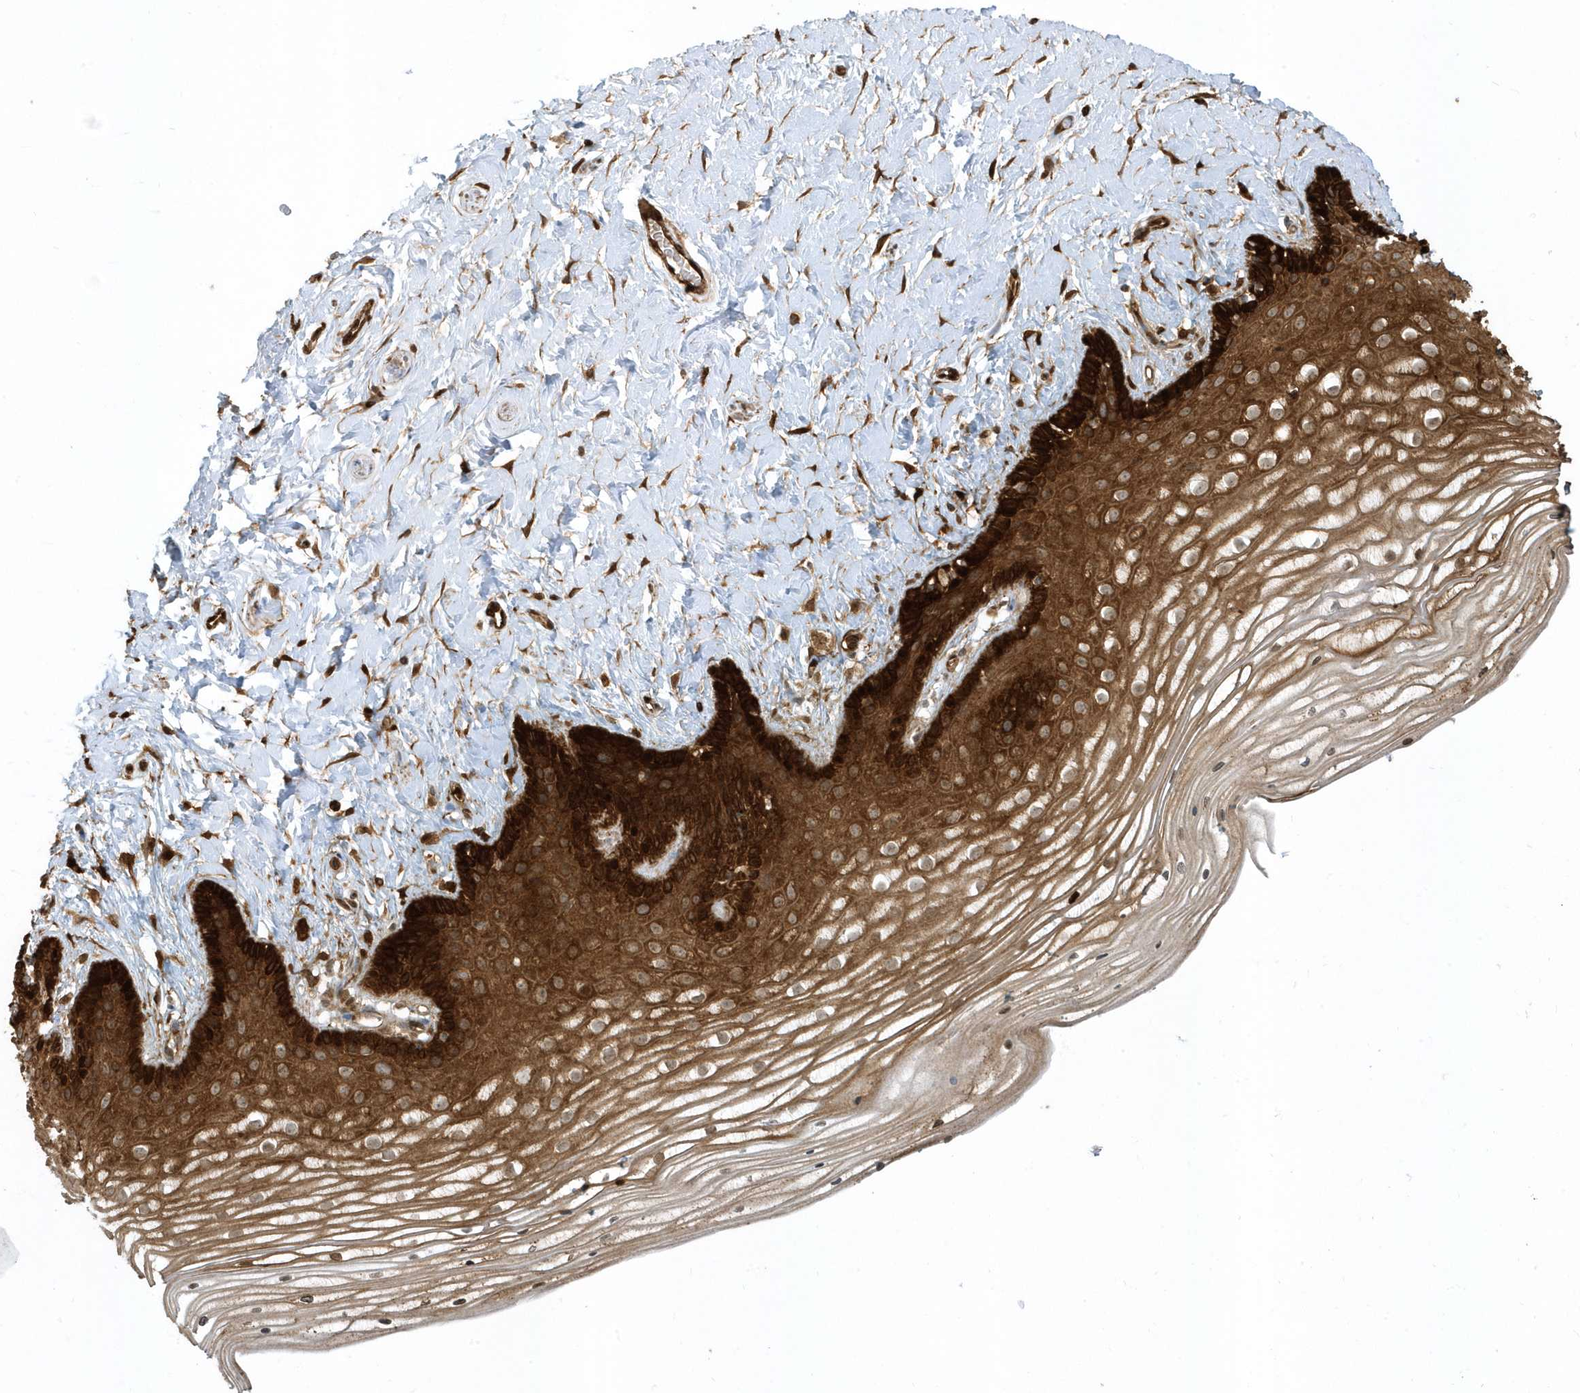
{"staining": {"intensity": "strong", "quantity": ">75%", "location": "cytoplasmic/membranous"}, "tissue": "vagina", "cell_type": "Squamous epithelial cells", "image_type": "normal", "snomed": [{"axis": "morphology", "description": "Normal tissue, NOS"}, {"axis": "topography", "description": "Vagina"}, {"axis": "topography", "description": "Cervix"}], "caption": "DAB (3,3'-diaminobenzidine) immunohistochemical staining of normal vagina exhibits strong cytoplasmic/membranous protein positivity in approximately >75% of squamous epithelial cells.", "gene": "CLCN6", "patient": {"sex": "female", "age": 40}}